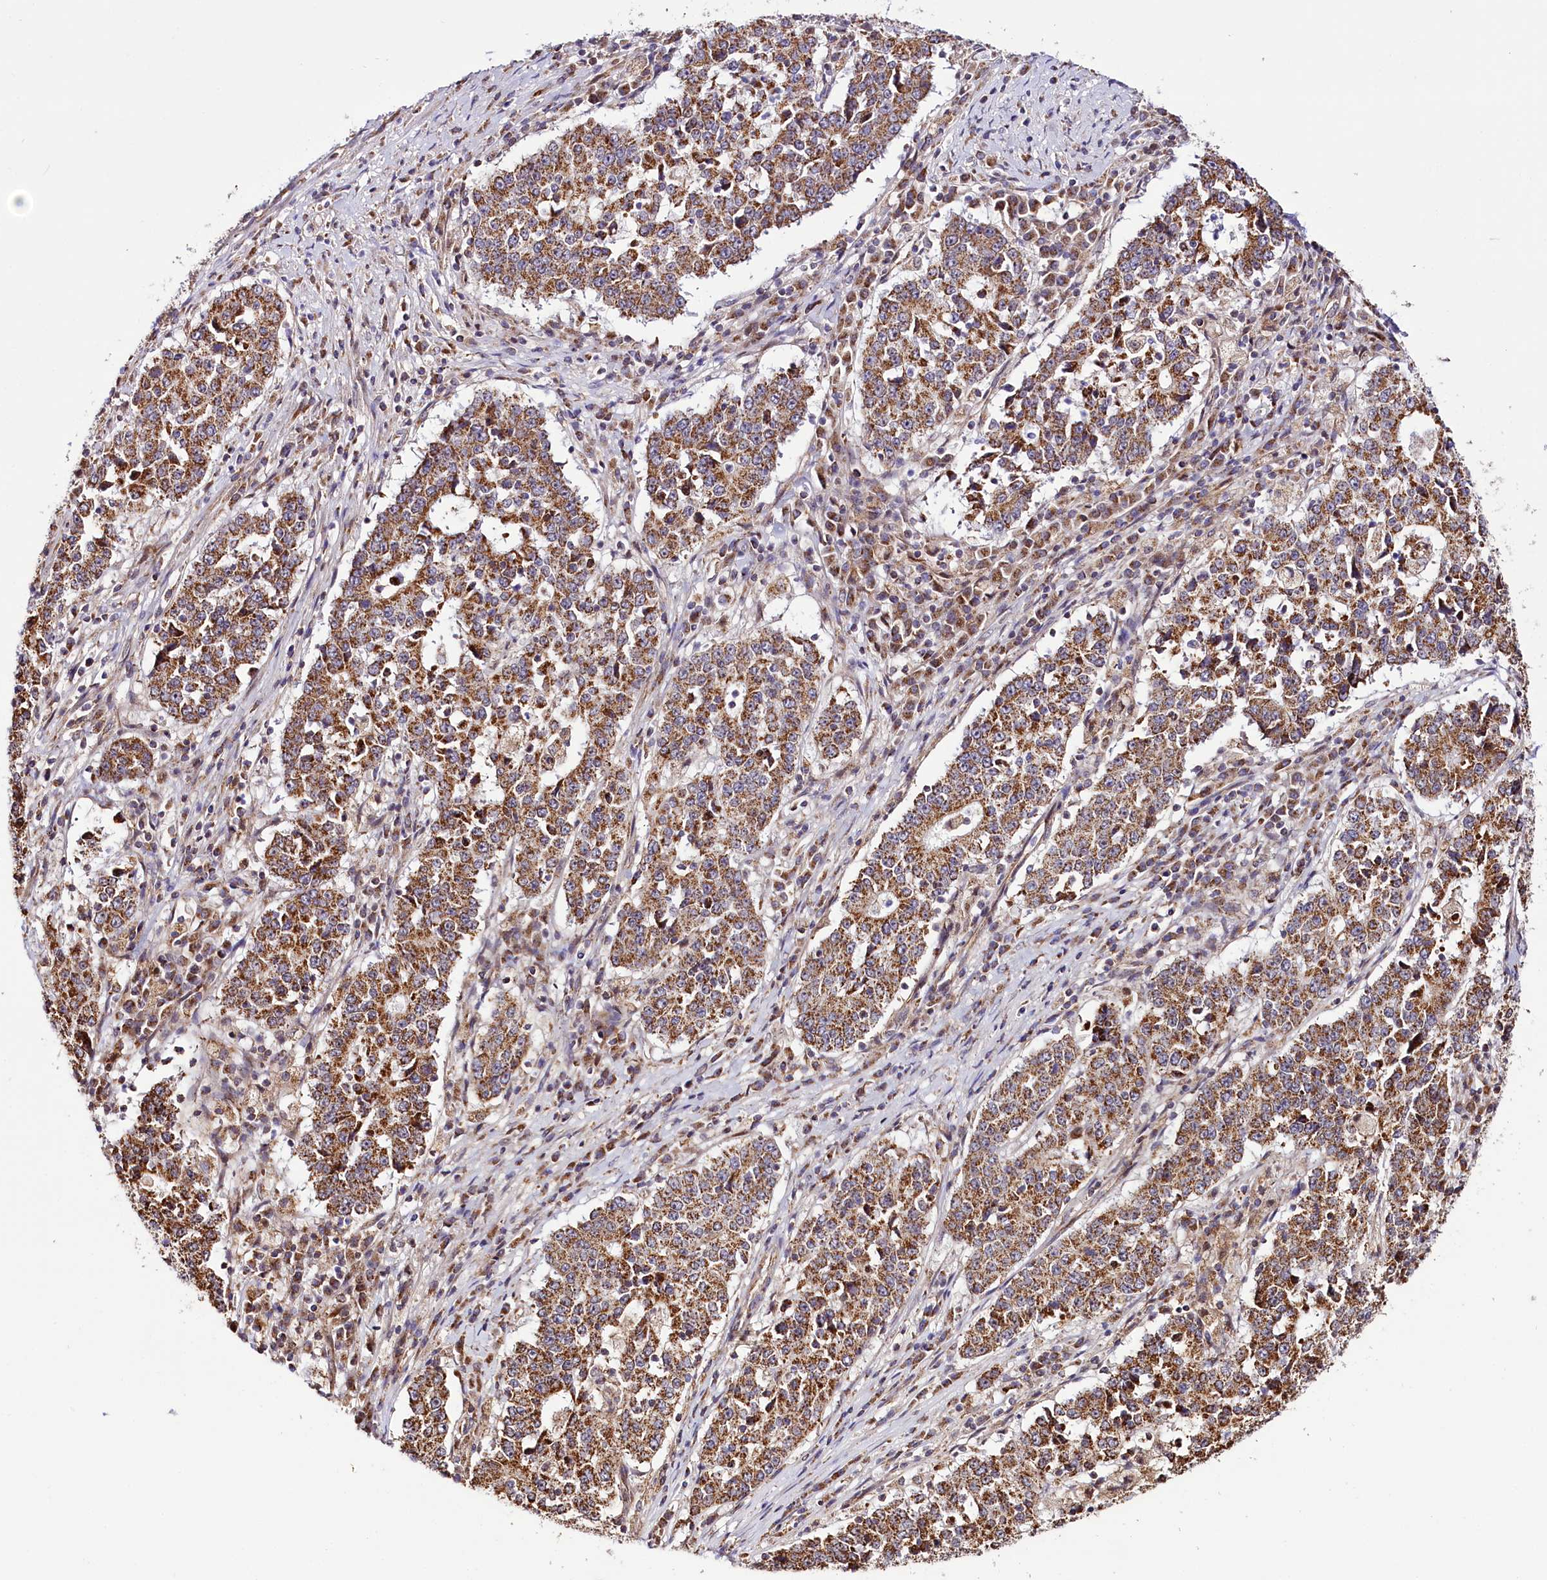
{"staining": {"intensity": "moderate", "quantity": ">75%", "location": "cytoplasmic/membranous"}, "tissue": "stomach cancer", "cell_type": "Tumor cells", "image_type": "cancer", "snomed": [{"axis": "morphology", "description": "Adenocarcinoma, NOS"}, {"axis": "topography", "description": "Stomach"}], "caption": "Adenocarcinoma (stomach) stained for a protein reveals moderate cytoplasmic/membranous positivity in tumor cells. The protein of interest is stained brown, and the nuclei are stained in blue (DAB (3,3'-diaminobenzidine) IHC with brightfield microscopy, high magnification).", "gene": "ST7", "patient": {"sex": "male", "age": 59}}